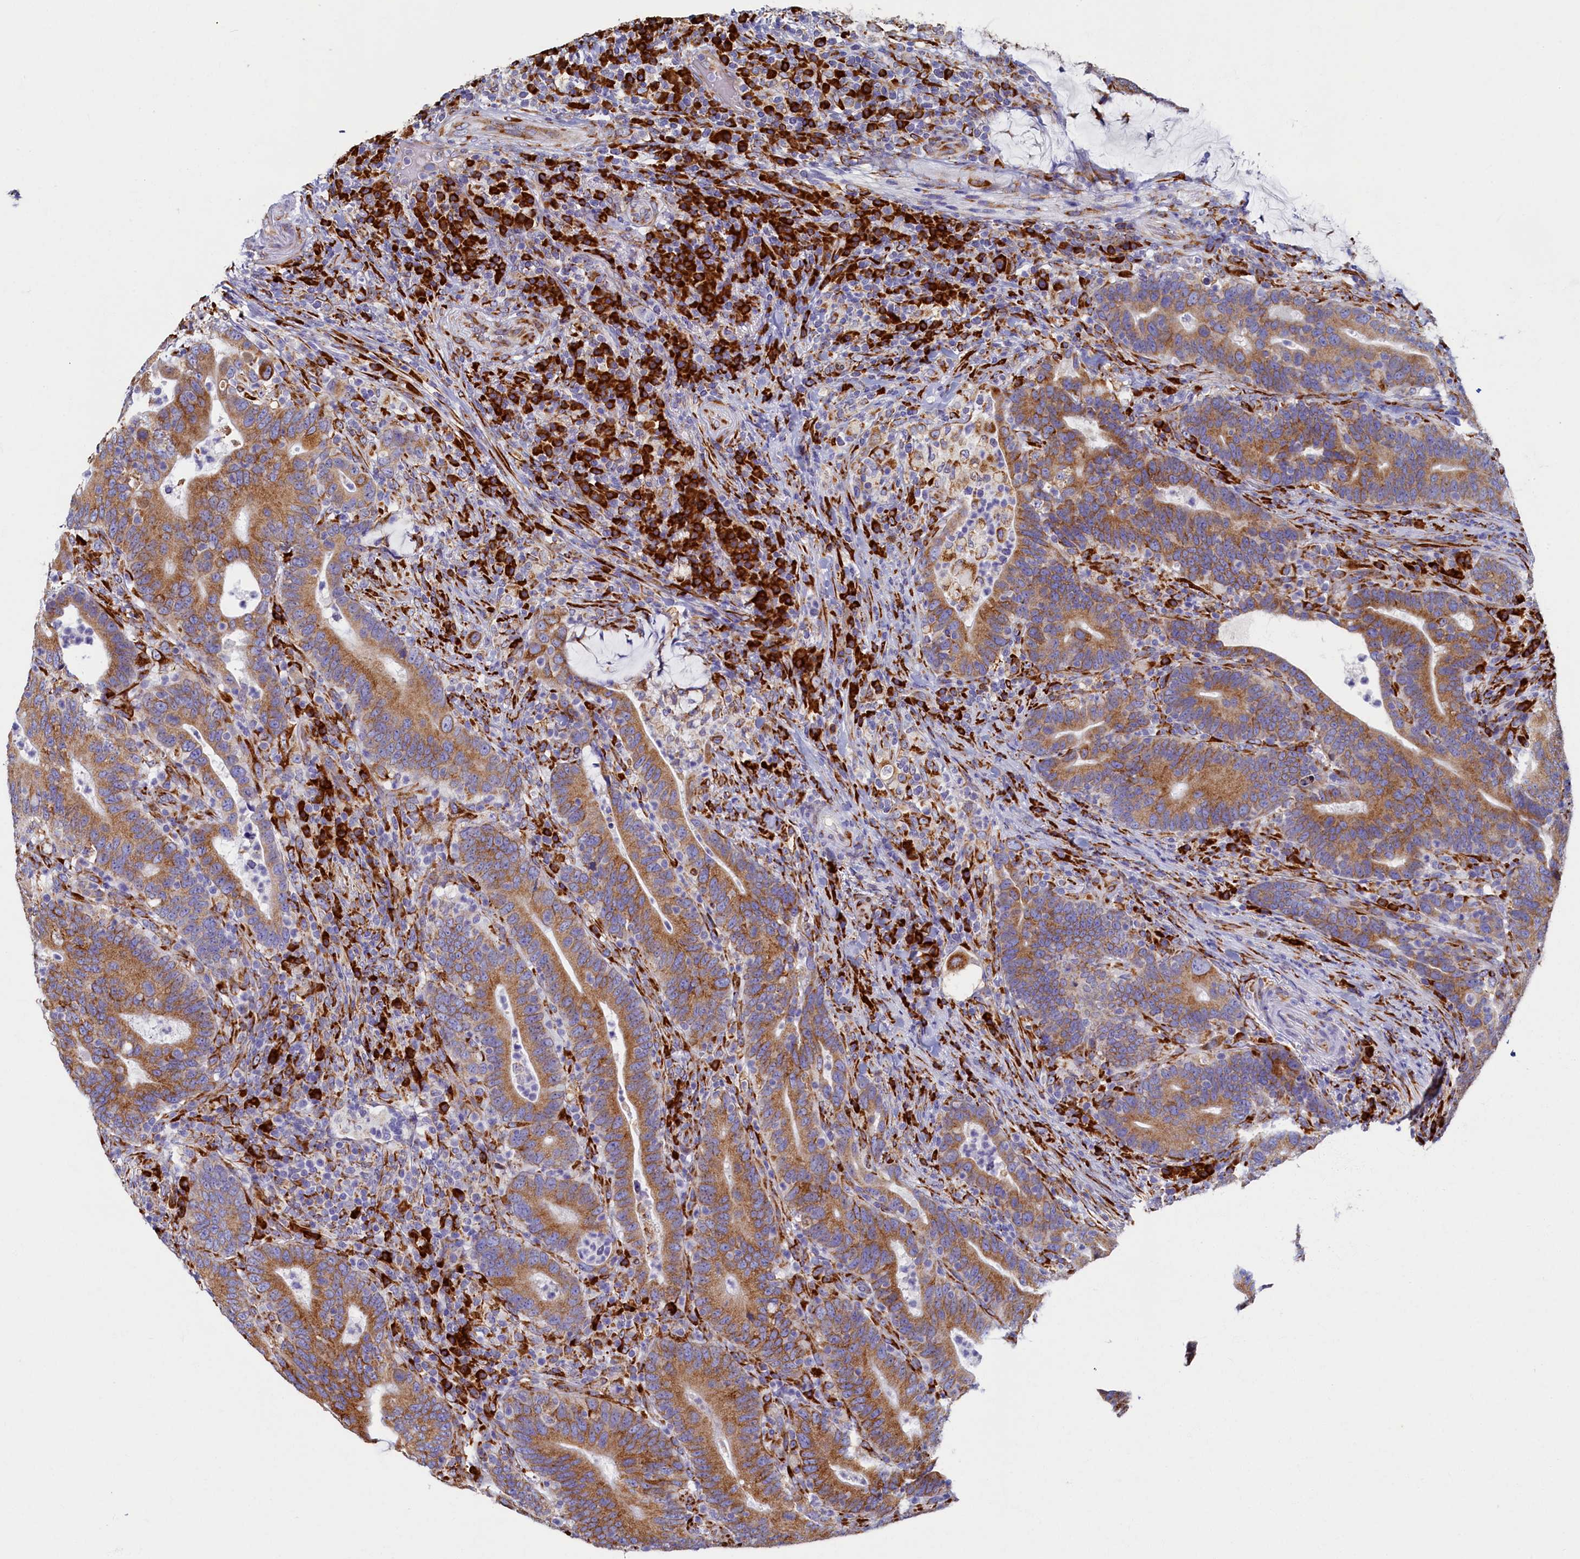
{"staining": {"intensity": "moderate", "quantity": ">75%", "location": "cytoplasmic/membranous"}, "tissue": "colorectal cancer", "cell_type": "Tumor cells", "image_type": "cancer", "snomed": [{"axis": "morphology", "description": "Adenocarcinoma, NOS"}, {"axis": "topography", "description": "Colon"}], "caption": "Protein staining of colorectal cancer tissue exhibits moderate cytoplasmic/membranous staining in approximately >75% of tumor cells.", "gene": "TMEM18", "patient": {"sex": "female", "age": 66}}